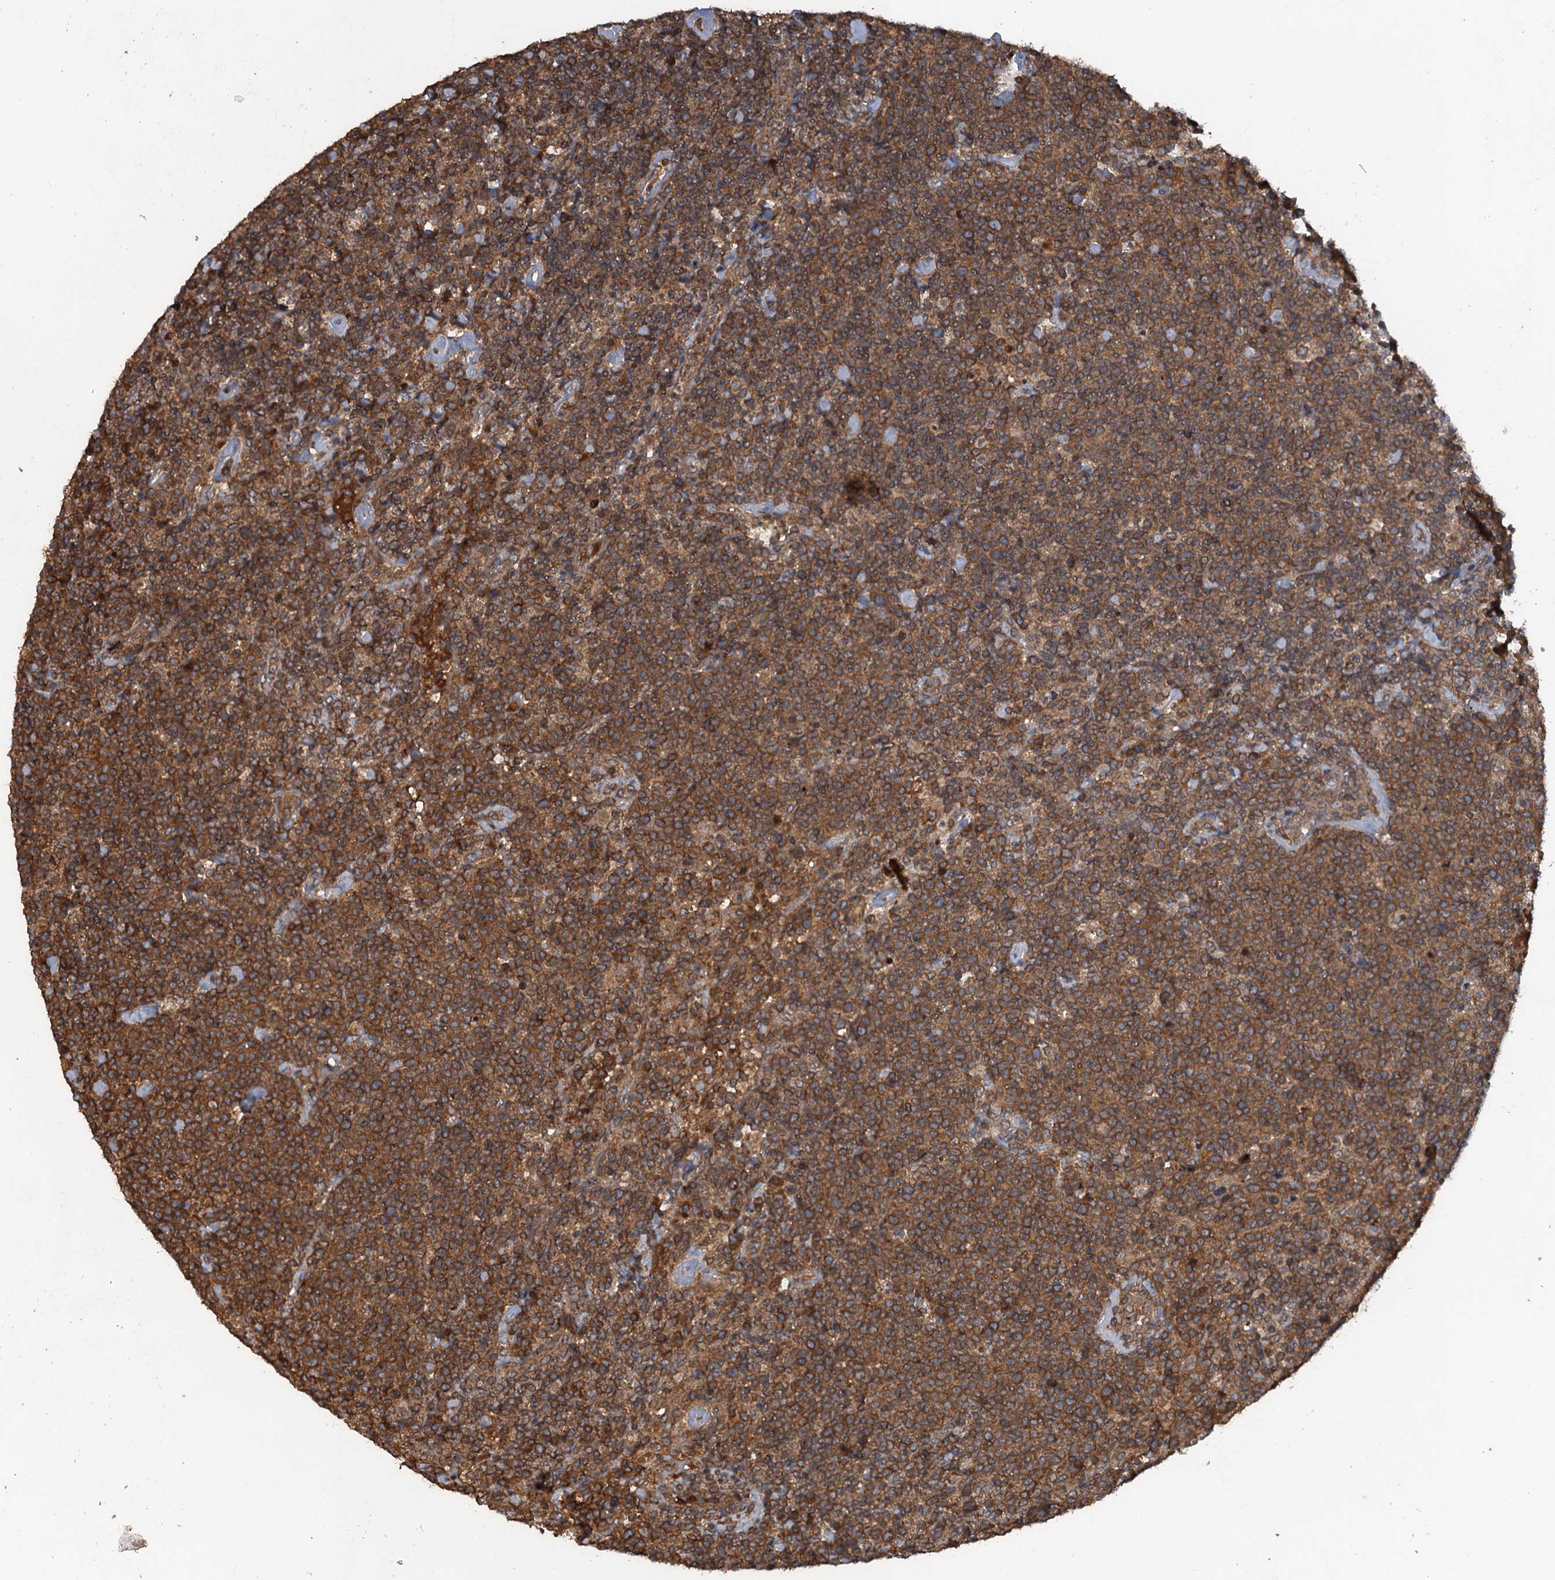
{"staining": {"intensity": "moderate", "quantity": ">75%", "location": "cytoplasmic/membranous"}, "tissue": "lymphoma", "cell_type": "Tumor cells", "image_type": "cancer", "snomed": [{"axis": "morphology", "description": "Malignant lymphoma, non-Hodgkin's type, High grade"}, {"axis": "topography", "description": "Lymph node"}], "caption": "Immunohistochemical staining of lymphoma demonstrates medium levels of moderate cytoplasmic/membranous protein staining in approximately >75% of tumor cells.", "gene": "GLE1", "patient": {"sex": "male", "age": 61}}